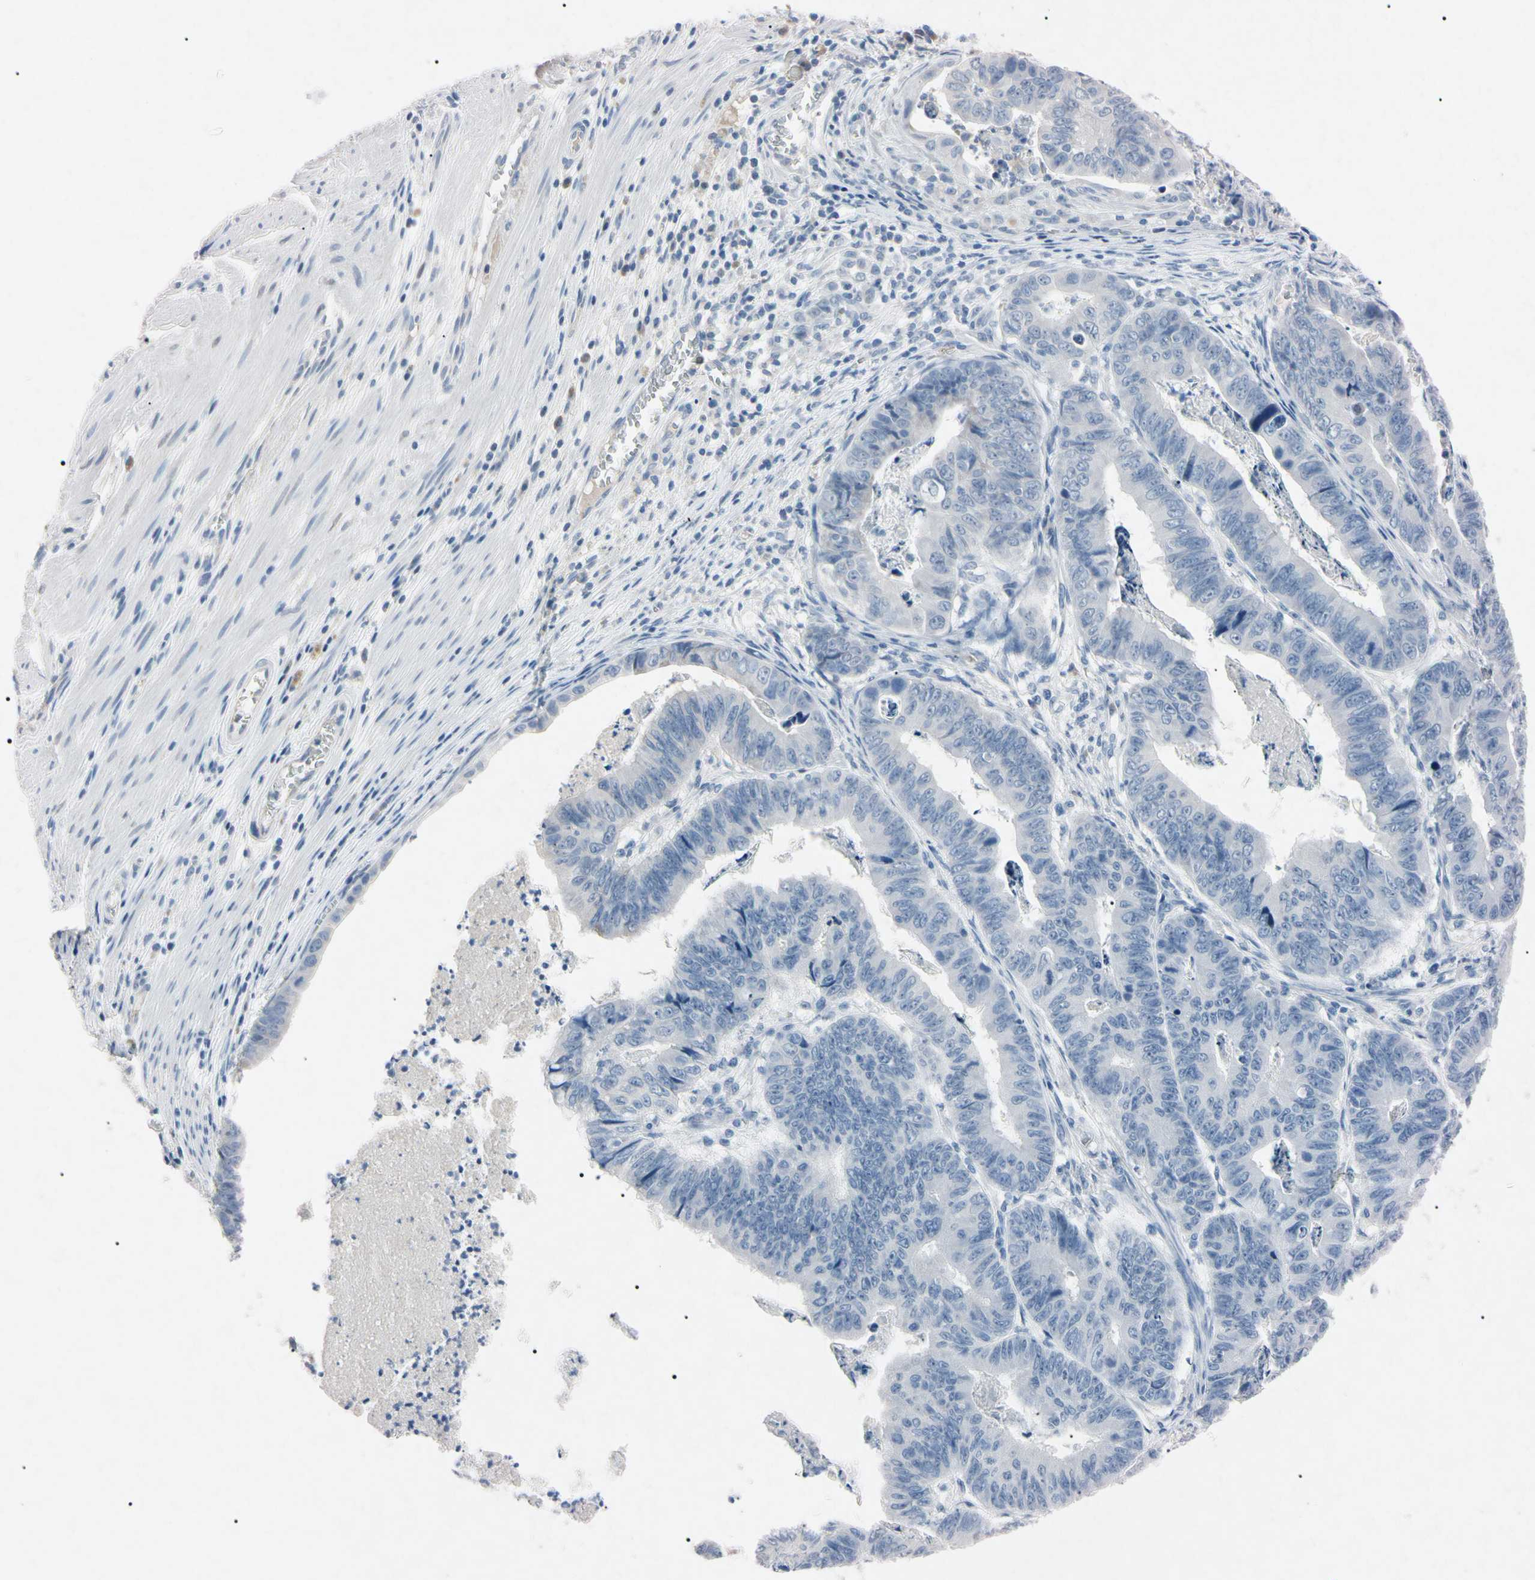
{"staining": {"intensity": "negative", "quantity": "none", "location": "none"}, "tissue": "stomach cancer", "cell_type": "Tumor cells", "image_type": "cancer", "snomed": [{"axis": "morphology", "description": "Adenocarcinoma, NOS"}, {"axis": "topography", "description": "Stomach, lower"}], "caption": "This image is of stomach cancer stained with IHC to label a protein in brown with the nuclei are counter-stained blue. There is no staining in tumor cells. Brightfield microscopy of IHC stained with DAB (brown) and hematoxylin (blue), captured at high magnification.", "gene": "ELN", "patient": {"sex": "male", "age": 77}}